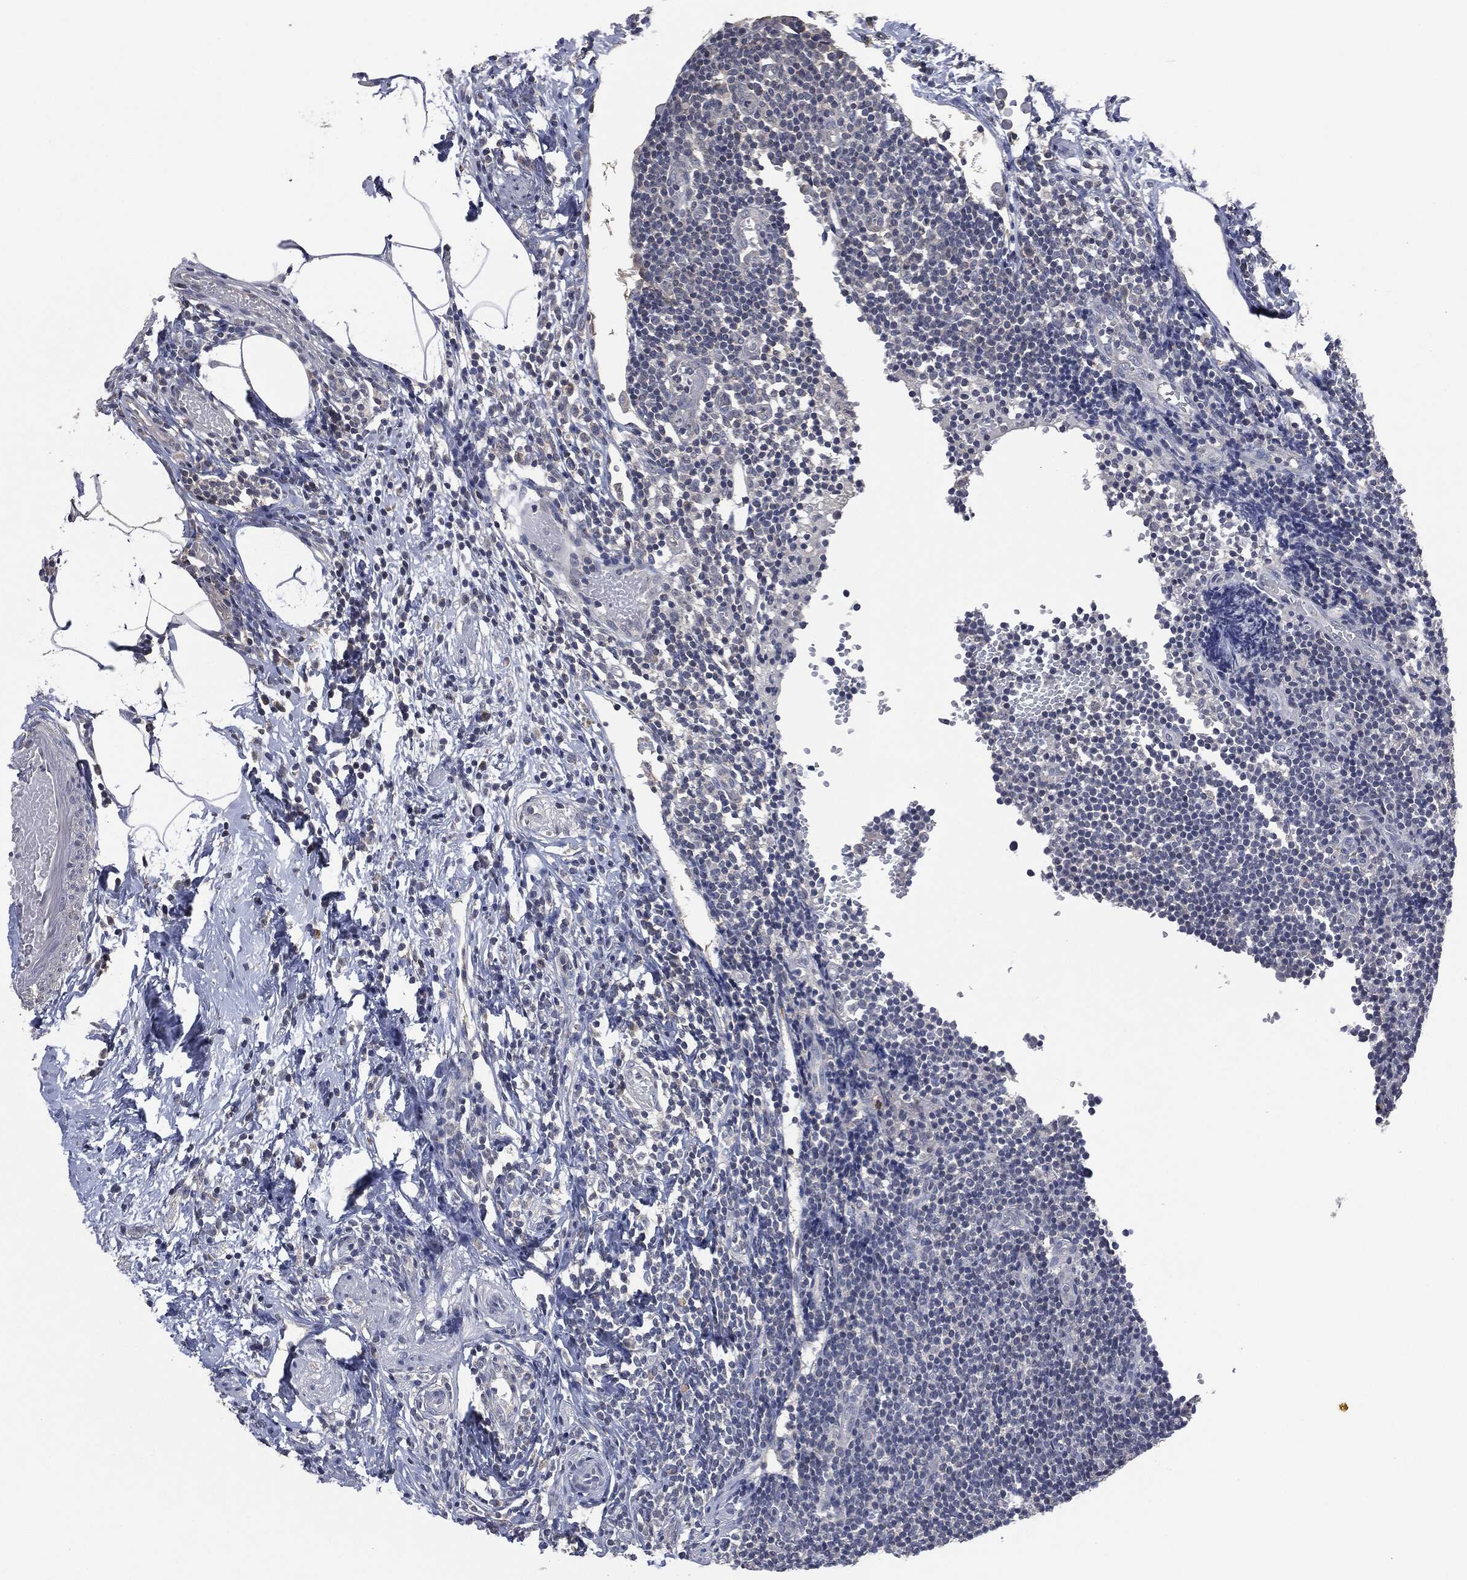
{"staining": {"intensity": "weak", "quantity": "25%-75%", "location": "cytoplasmic/membranous"}, "tissue": "appendix", "cell_type": "Glandular cells", "image_type": "normal", "snomed": [{"axis": "morphology", "description": "Normal tissue, NOS"}, {"axis": "topography", "description": "Appendix"}], "caption": "Glandular cells show low levels of weak cytoplasmic/membranous staining in approximately 25%-75% of cells in normal appendix. Using DAB (brown) and hematoxylin (blue) stains, captured at high magnification using brightfield microscopy.", "gene": "IL1RN", "patient": {"sex": "female", "age": 40}}